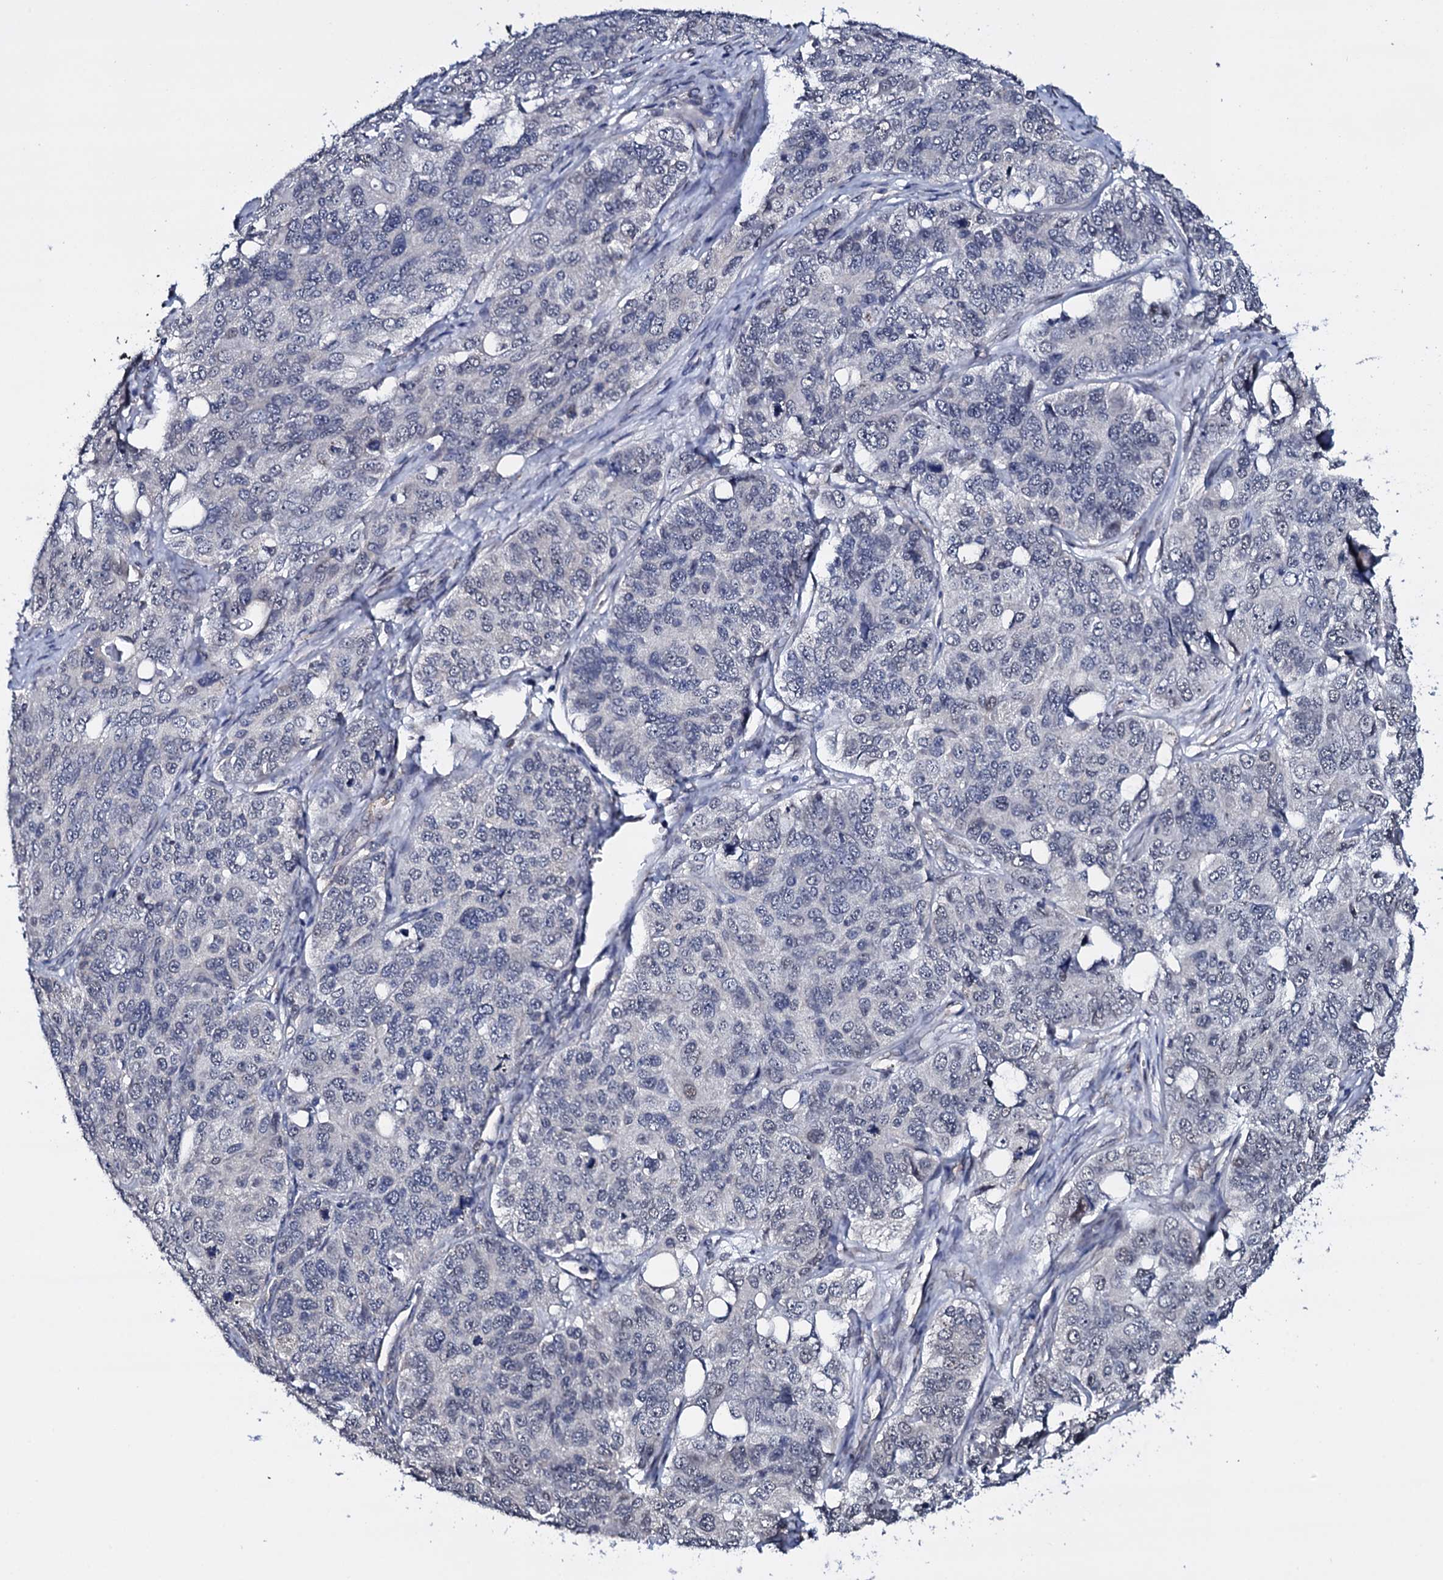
{"staining": {"intensity": "negative", "quantity": "none", "location": "none"}, "tissue": "ovarian cancer", "cell_type": "Tumor cells", "image_type": "cancer", "snomed": [{"axis": "morphology", "description": "Carcinoma, endometroid"}, {"axis": "topography", "description": "Ovary"}], "caption": "High magnification brightfield microscopy of ovarian endometroid carcinoma stained with DAB (brown) and counterstained with hematoxylin (blue): tumor cells show no significant staining.", "gene": "GAREM1", "patient": {"sex": "female", "age": 51}}